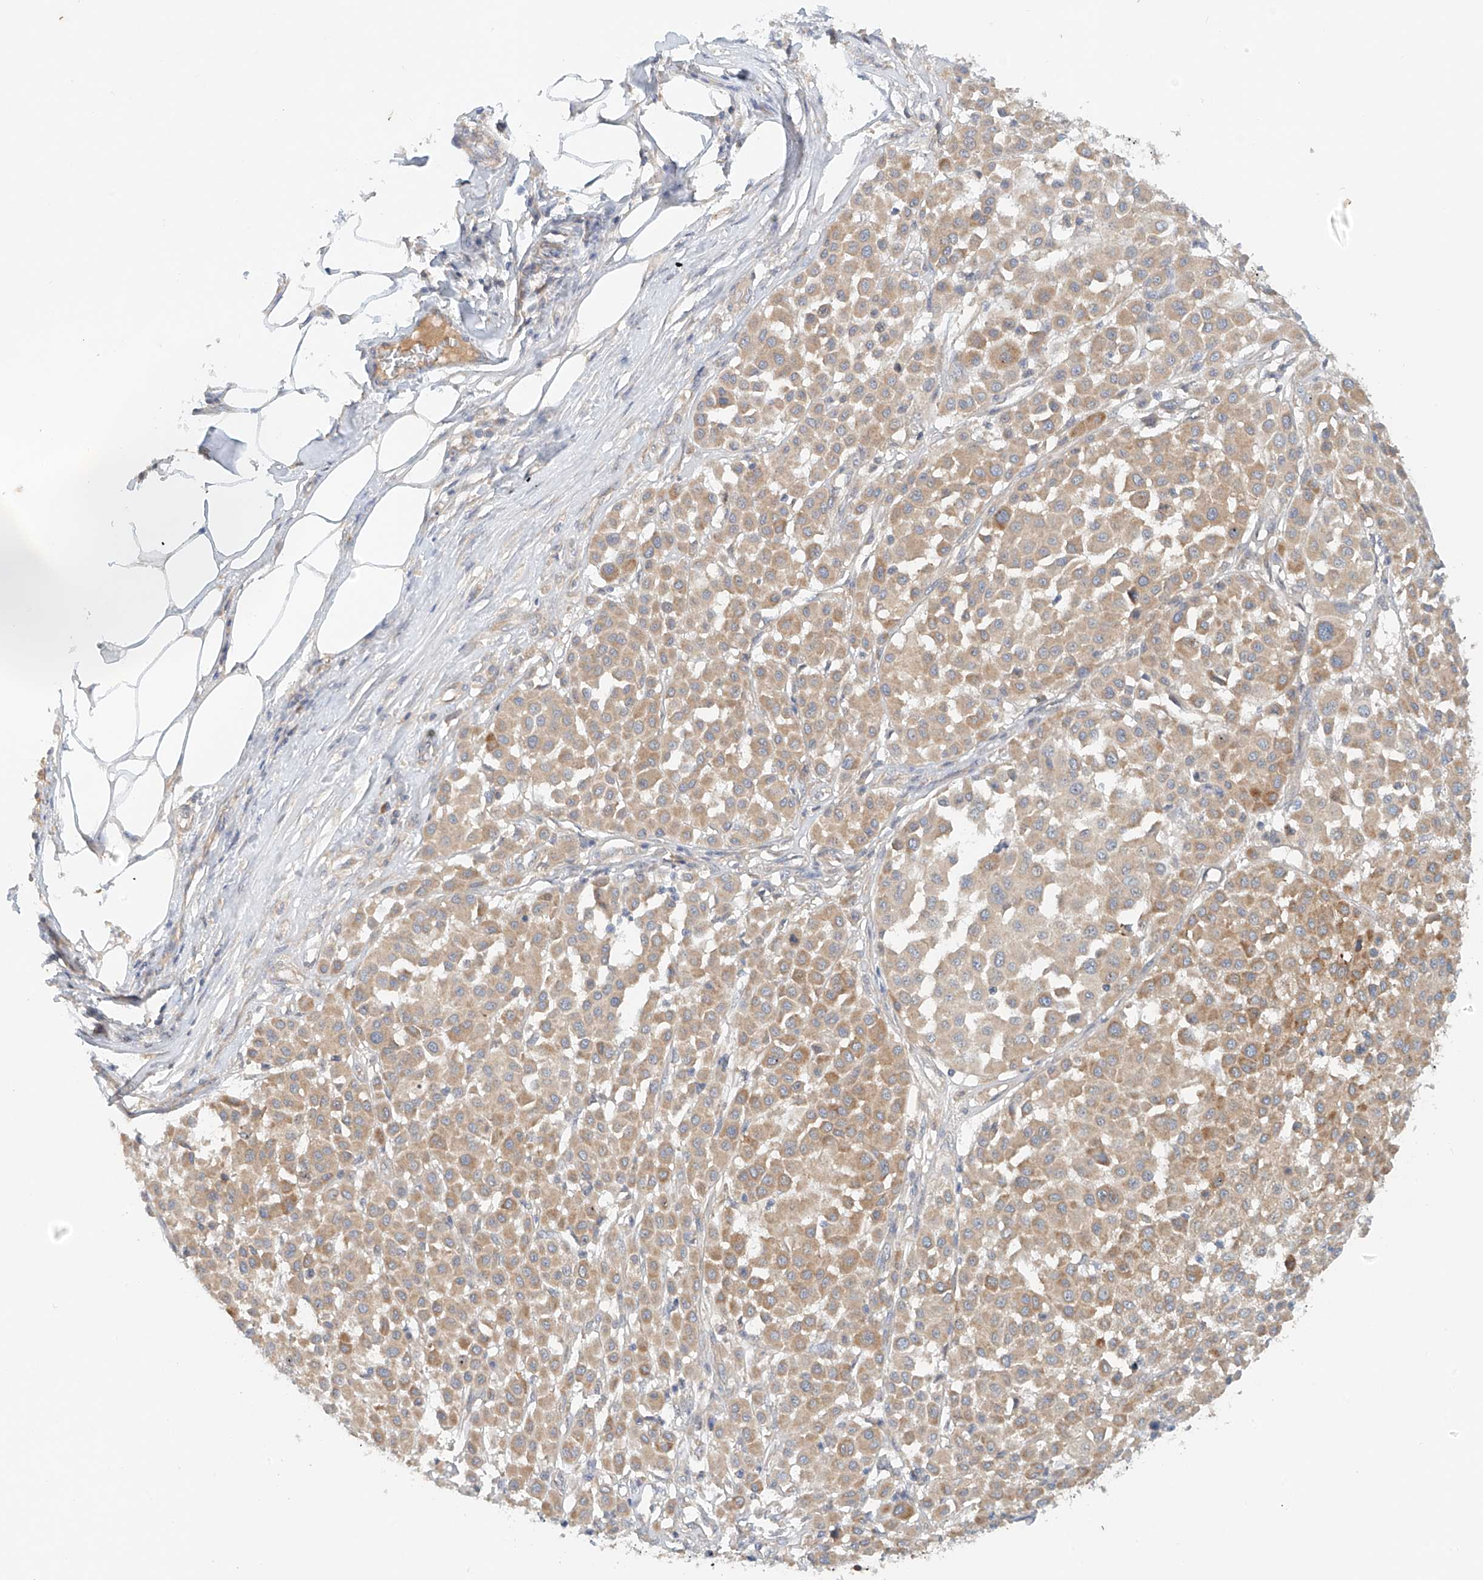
{"staining": {"intensity": "weak", "quantity": ">75%", "location": "cytoplasmic/membranous"}, "tissue": "melanoma", "cell_type": "Tumor cells", "image_type": "cancer", "snomed": [{"axis": "morphology", "description": "Malignant melanoma, Metastatic site"}, {"axis": "topography", "description": "Soft tissue"}], "caption": "Melanoma tissue reveals weak cytoplasmic/membranous positivity in approximately >75% of tumor cells, visualized by immunohistochemistry. (Stains: DAB in brown, nuclei in blue, Microscopy: brightfield microscopy at high magnification).", "gene": "LYRM9", "patient": {"sex": "male", "age": 41}}